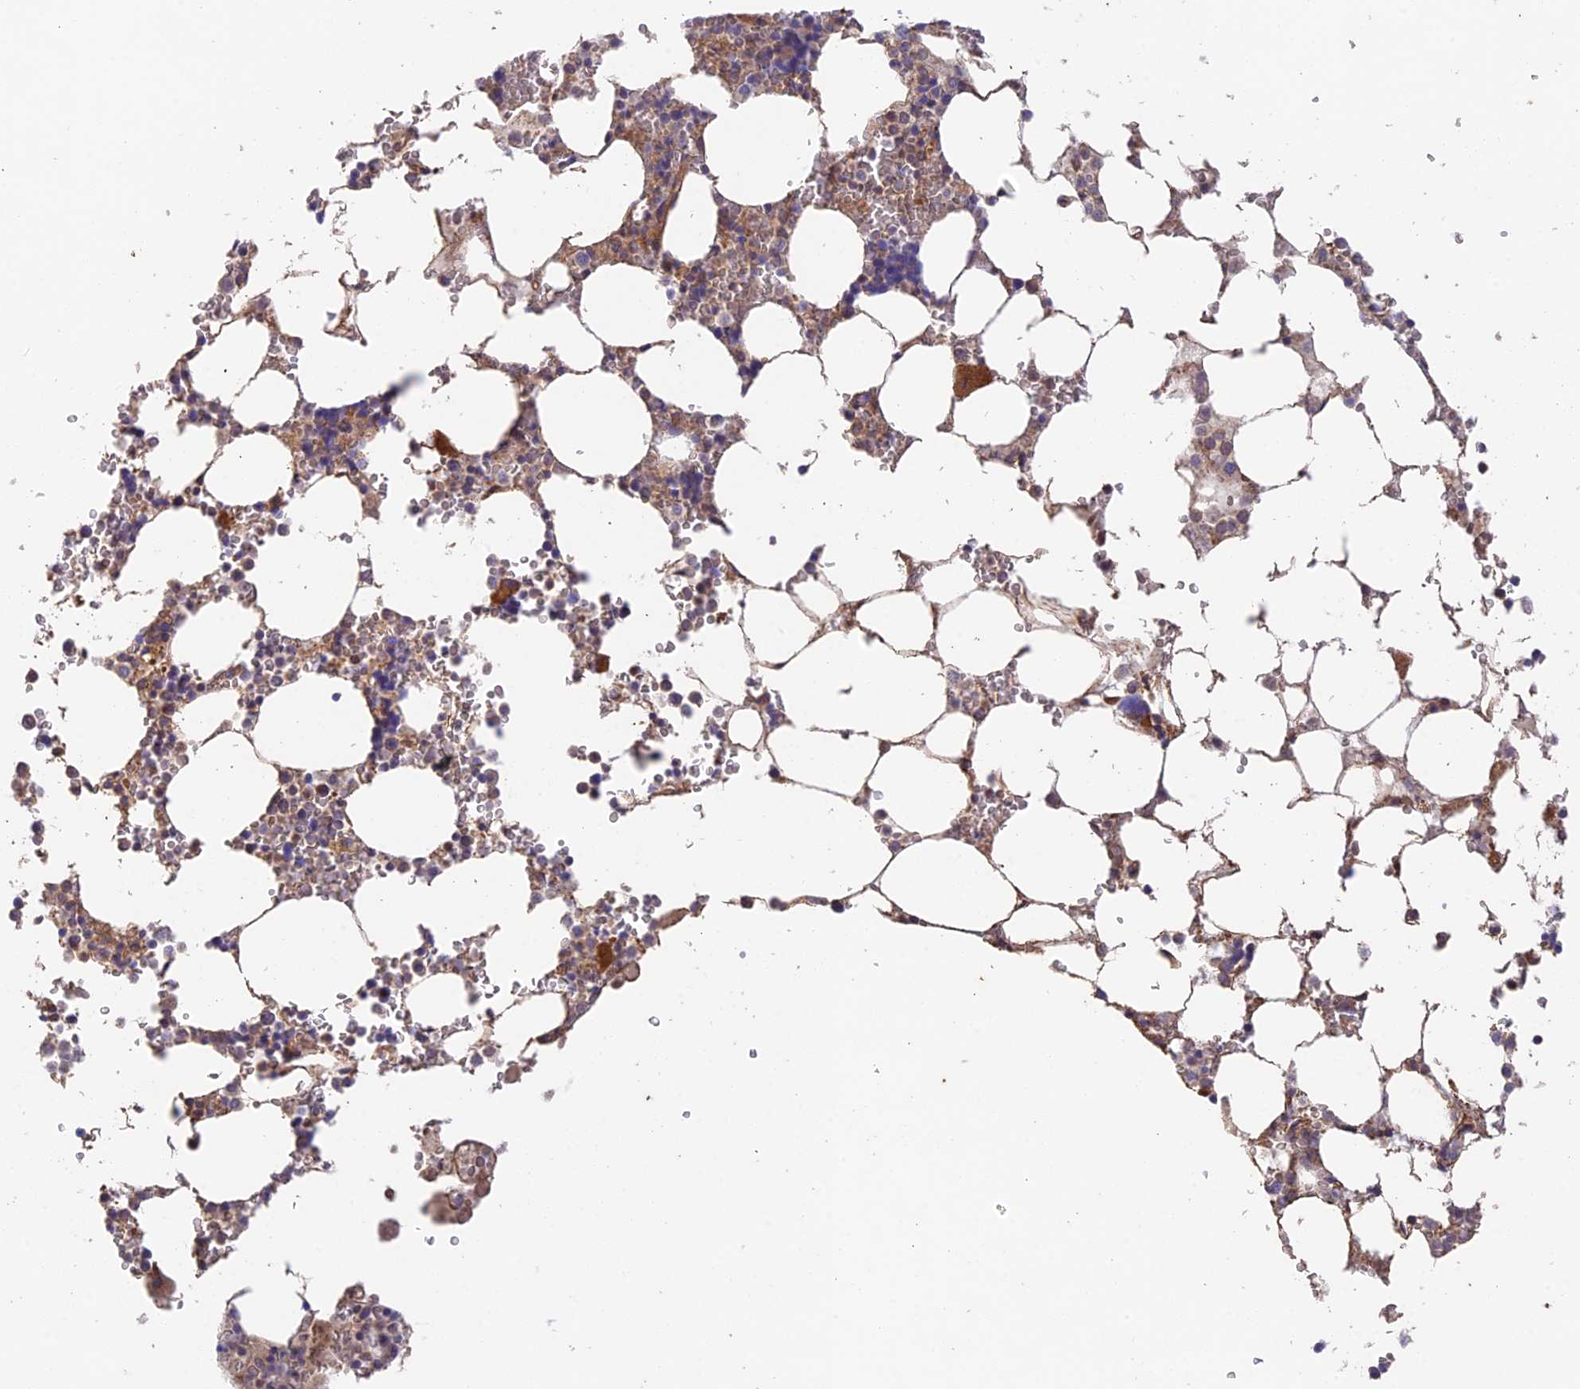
{"staining": {"intensity": "moderate", "quantity": "<25%", "location": "cytoplasmic/membranous"}, "tissue": "bone marrow", "cell_type": "Hematopoietic cells", "image_type": "normal", "snomed": [{"axis": "morphology", "description": "Normal tissue, NOS"}, {"axis": "topography", "description": "Bone marrow"}], "caption": "Immunohistochemistry of unremarkable human bone marrow shows low levels of moderate cytoplasmic/membranous expression in approximately <25% of hematopoietic cells. The protein is stained brown, and the nuclei are stained in blue (DAB (3,3'-diaminobenzidine) IHC with brightfield microscopy, high magnification).", "gene": "MYO9A", "patient": {"sex": "male", "age": 64}}